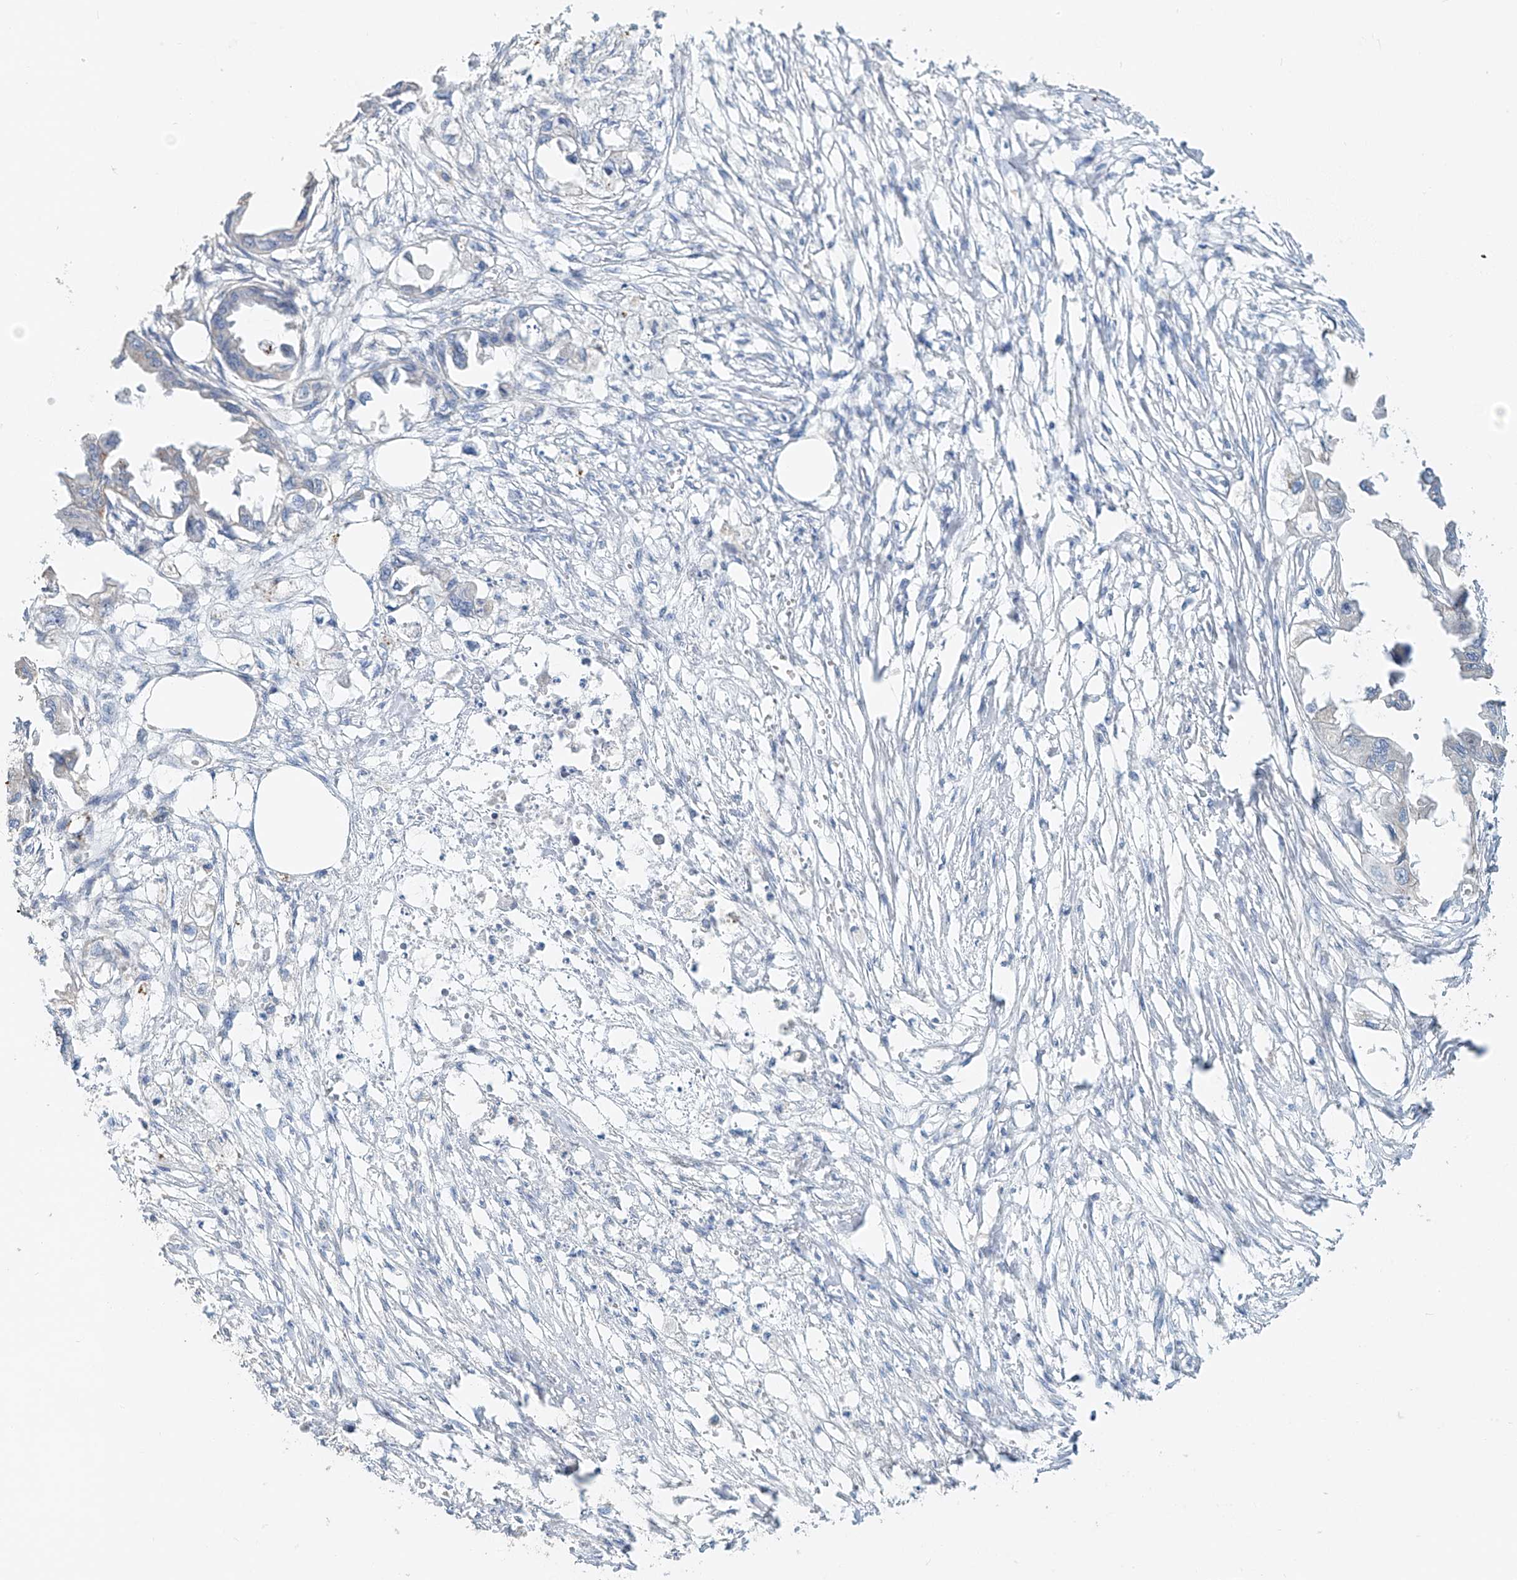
{"staining": {"intensity": "negative", "quantity": "none", "location": "none"}, "tissue": "endometrial cancer", "cell_type": "Tumor cells", "image_type": "cancer", "snomed": [{"axis": "morphology", "description": "Adenocarcinoma, NOS"}, {"axis": "morphology", "description": "Adenocarcinoma, metastatic, NOS"}, {"axis": "topography", "description": "Adipose tissue"}, {"axis": "topography", "description": "Endometrium"}], "caption": "An image of metastatic adenocarcinoma (endometrial) stained for a protein shows no brown staining in tumor cells.", "gene": "TRIM47", "patient": {"sex": "female", "age": 67}}